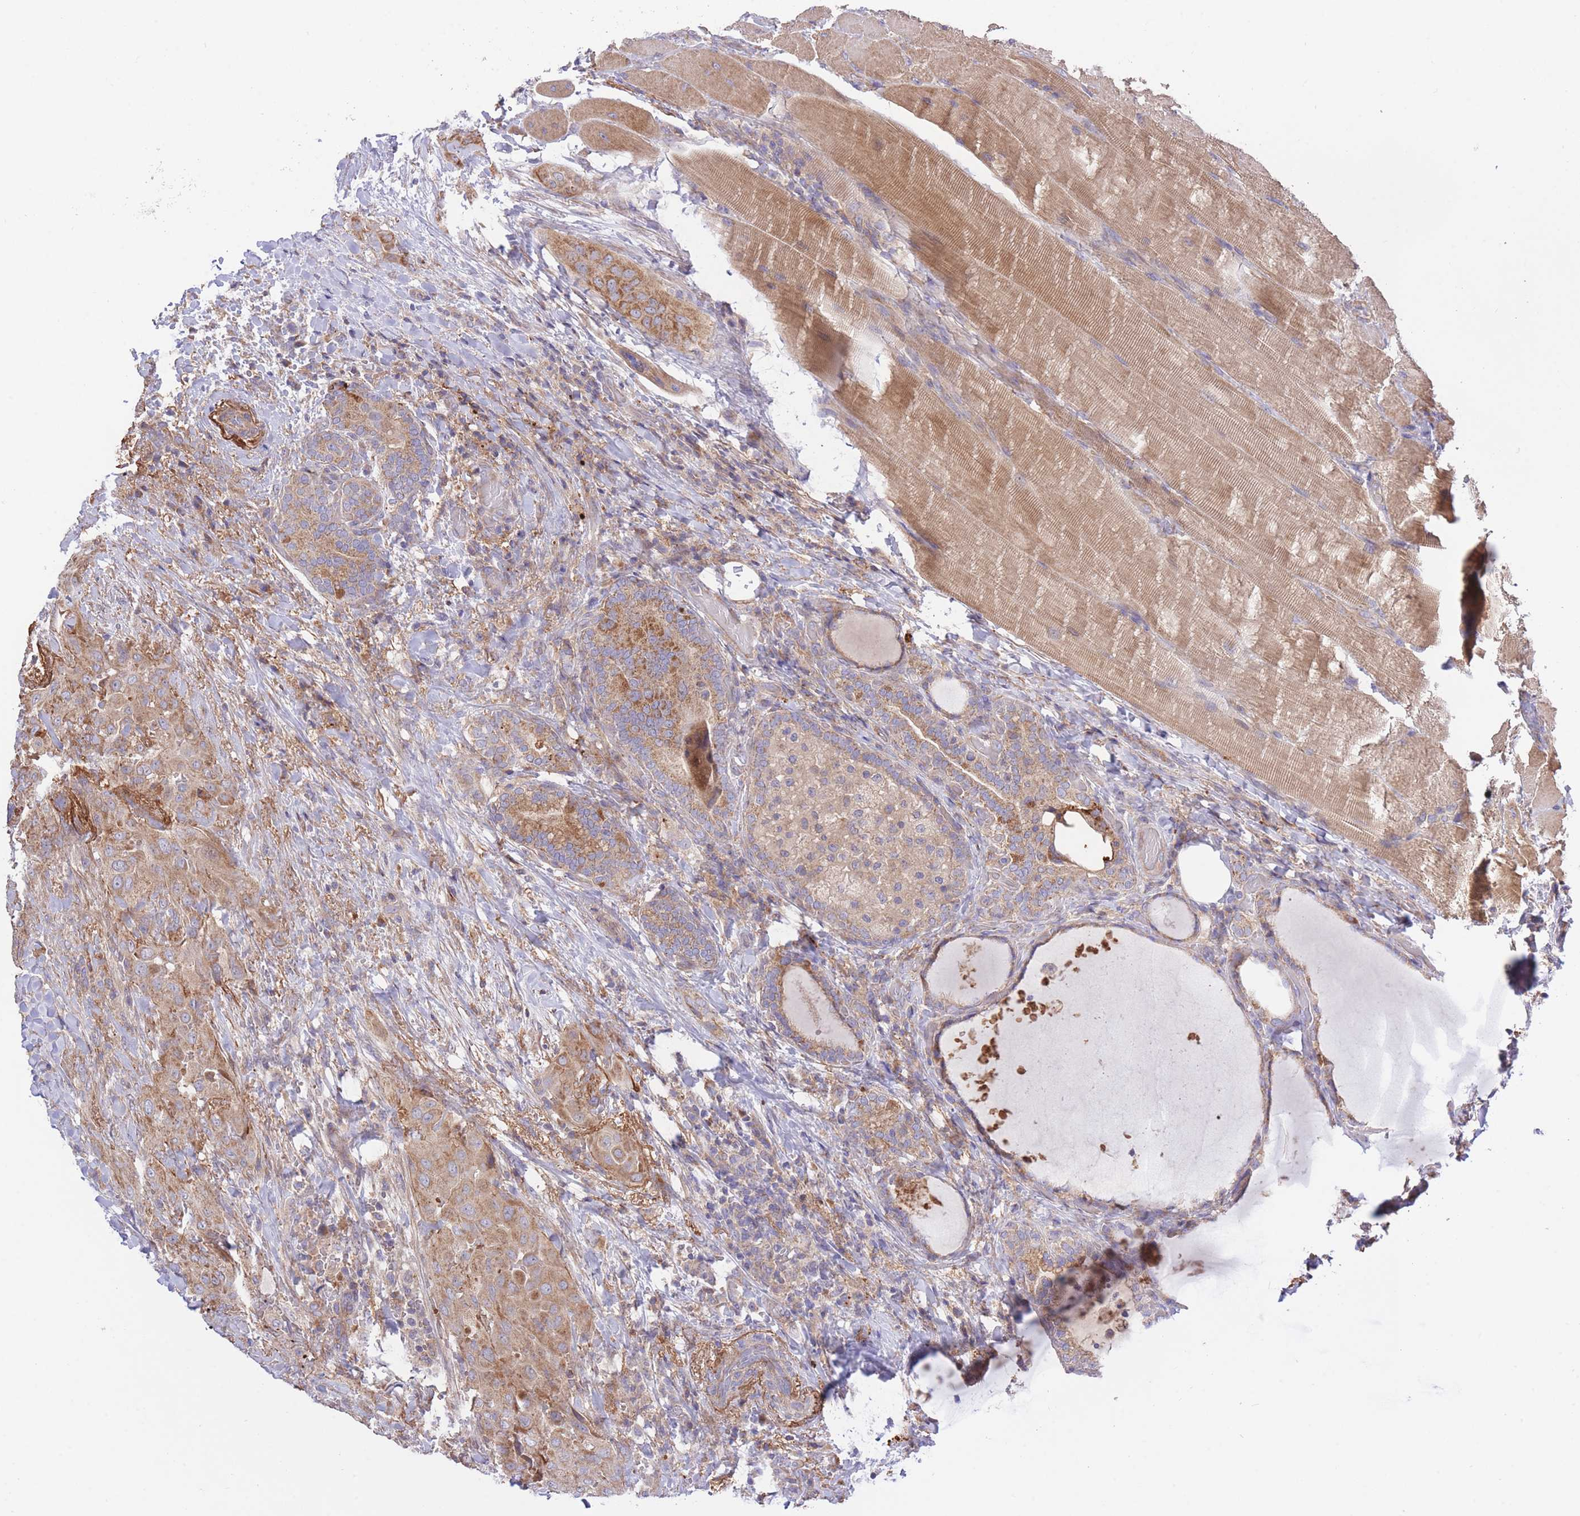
{"staining": {"intensity": "moderate", "quantity": ">75%", "location": "cytoplasmic/membranous"}, "tissue": "thyroid cancer", "cell_type": "Tumor cells", "image_type": "cancer", "snomed": [{"axis": "morphology", "description": "Papillary adenocarcinoma, NOS"}, {"axis": "topography", "description": "Thyroid gland"}], "caption": "Immunohistochemical staining of human papillary adenocarcinoma (thyroid) displays medium levels of moderate cytoplasmic/membranous protein staining in about >75% of tumor cells.", "gene": "ATP13A2", "patient": {"sex": "male", "age": 61}}